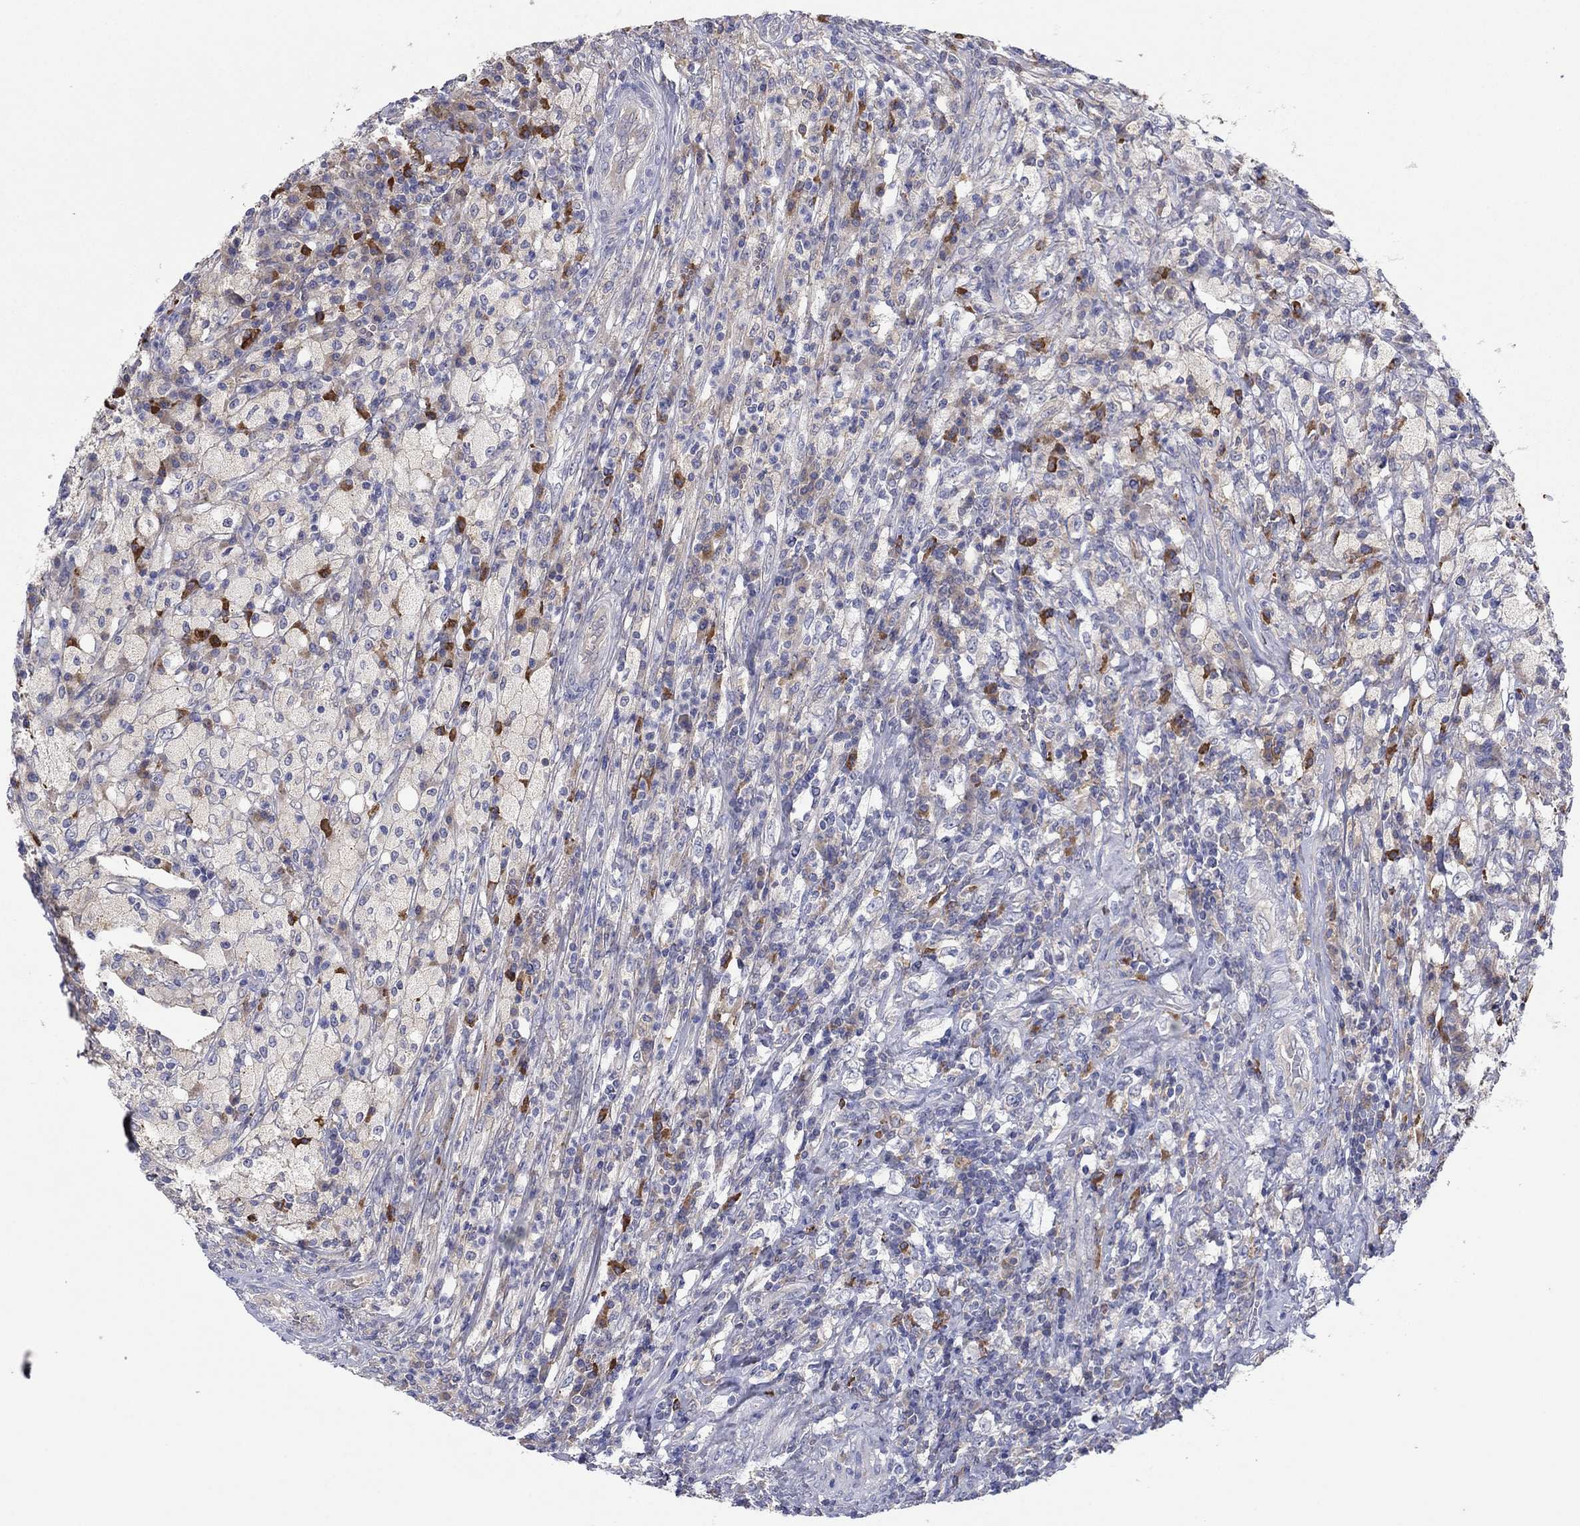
{"staining": {"intensity": "negative", "quantity": "none", "location": "none"}, "tissue": "testis cancer", "cell_type": "Tumor cells", "image_type": "cancer", "snomed": [{"axis": "morphology", "description": "Necrosis, NOS"}, {"axis": "morphology", "description": "Carcinoma, Embryonal, NOS"}, {"axis": "topography", "description": "Testis"}], "caption": "Tumor cells show no significant positivity in testis cancer (embryonal carcinoma). The staining is performed using DAB (3,3'-diaminobenzidine) brown chromogen with nuclei counter-stained in using hematoxylin.", "gene": "PLCL2", "patient": {"sex": "male", "age": 19}}